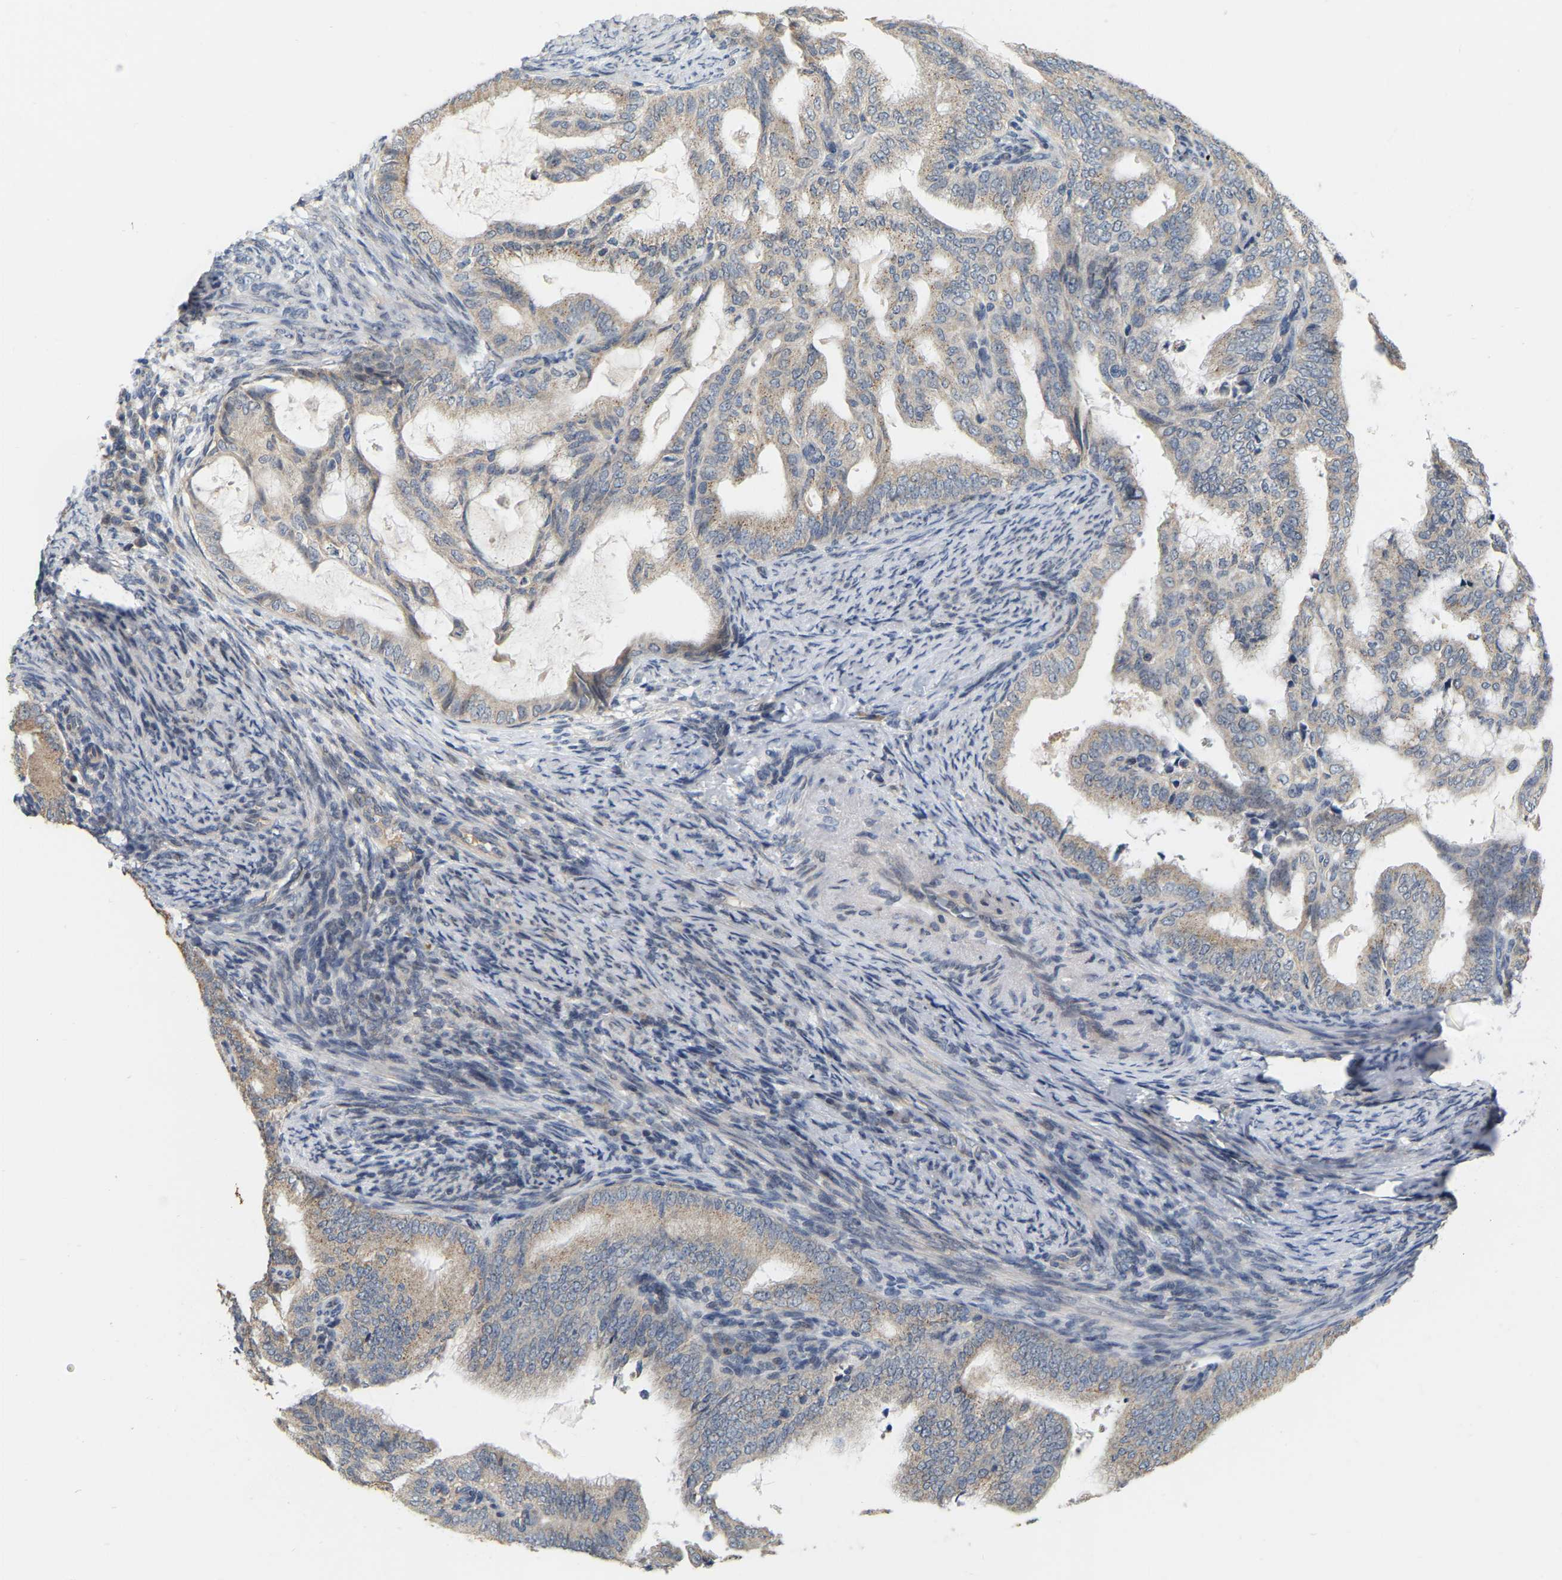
{"staining": {"intensity": "weak", "quantity": ">75%", "location": "cytoplasmic/membranous"}, "tissue": "endometrial cancer", "cell_type": "Tumor cells", "image_type": "cancer", "snomed": [{"axis": "morphology", "description": "Adenocarcinoma, NOS"}, {"axis": "topography", "description": "Endometrium"}], "caption": "Human adenocarcinoma (endometrial) stained with a protein marker exhibits weak staining in tumor cells.", "gene": "SSH1", "patient": {"sex": "female", "age": 58}}